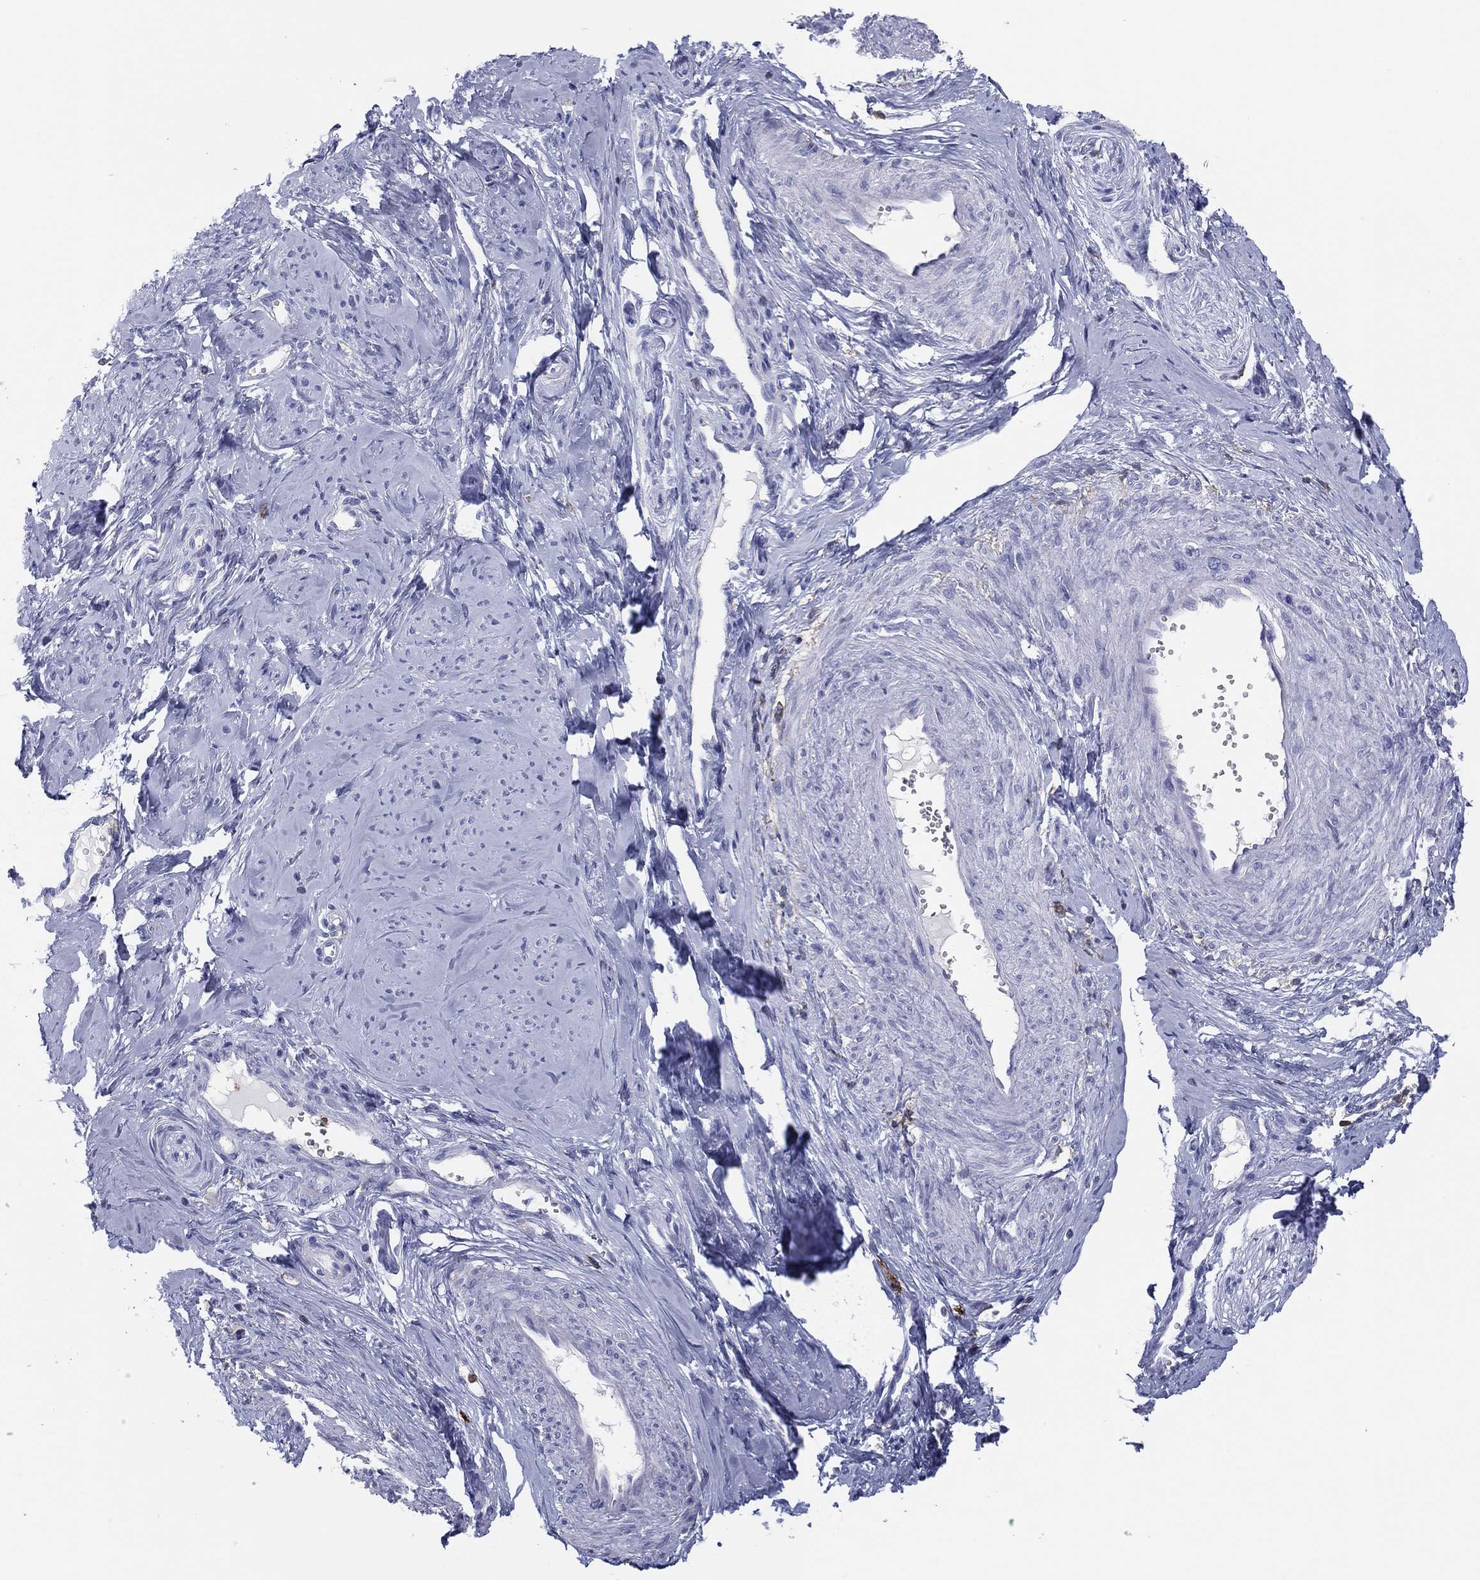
{"staining": {"intensity": "negative", "quantity": "none", "location": "none"}, "tissue": "smooth muscle", "cell_type": "Smooth muscle cells", "image_type": "normal", "snomed": [{"axis": "morphology", "description": "Normal tissue, NOS"}, {"axis": "topography", "description": "Smooth muscle"}], "caption": "High magnification brightfield microscopy of benign smooth muscle stained with DAB (brown) and counterstained with hematoxylin (blue): smooth muscle cells show no significant staining.", "gene": "SELPLG", "patient": {"sex": "female", "age": 48}}